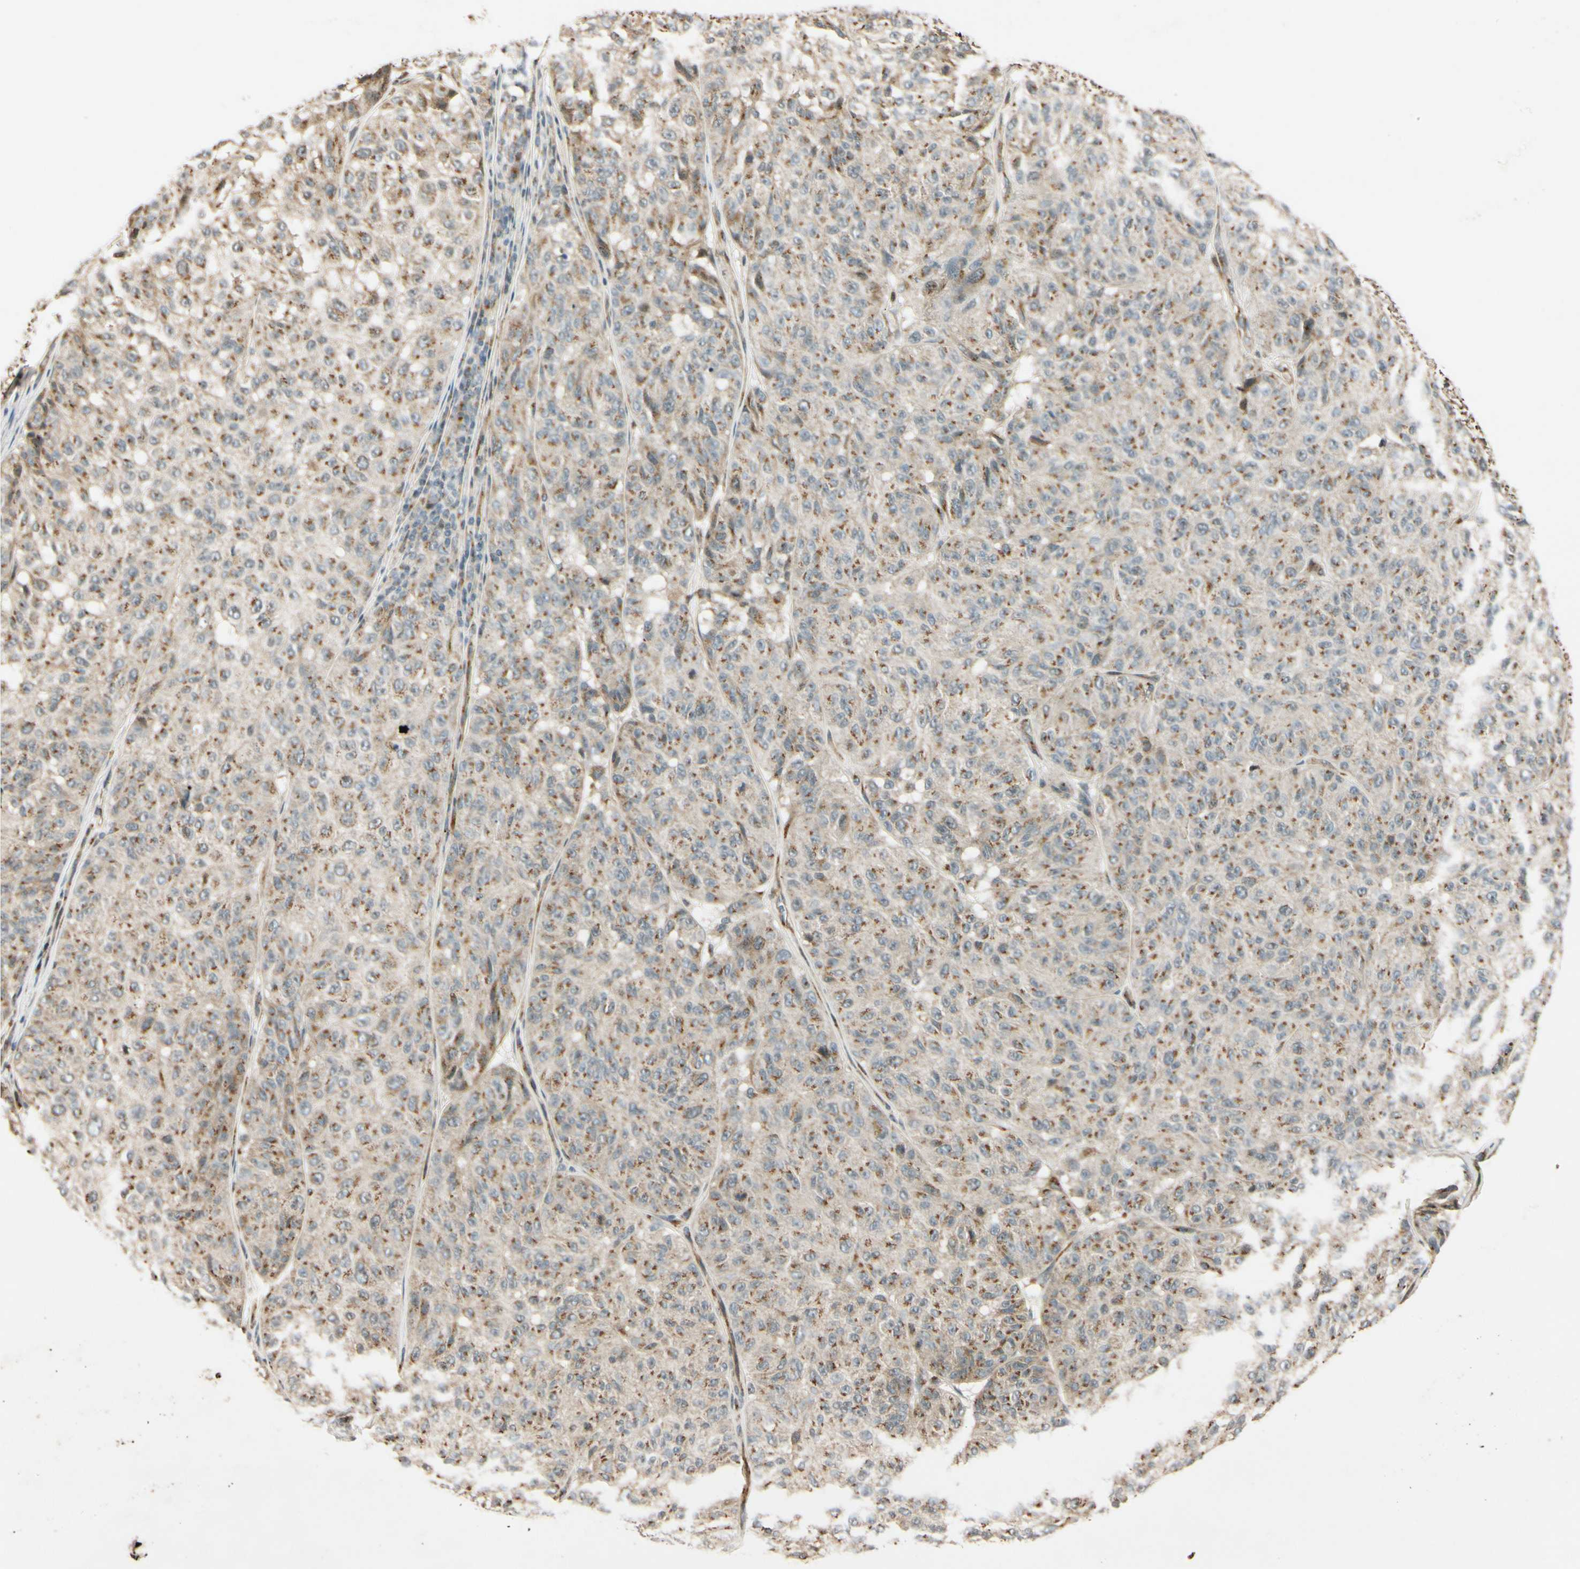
{"staining": {"intensity": "weak", "quantity": ">75%", "location": "cytoplasmic/membranous"}, "tissue": "melanoma", "cell_type": "Tumor cells", "image_type": "cancer", "snomed": [{"axis": "morphology", "description": "Malignant melanoma, NOS"}, {"axis": "topography", "description": "Skin"}], "caption": "A low amount of weak cytoplasmic/membranous staining is seen in about >75% of tumor cells in melanoma tissue.", "gene": "NEO1", "patient": {"sex": "female", "age": 46}}